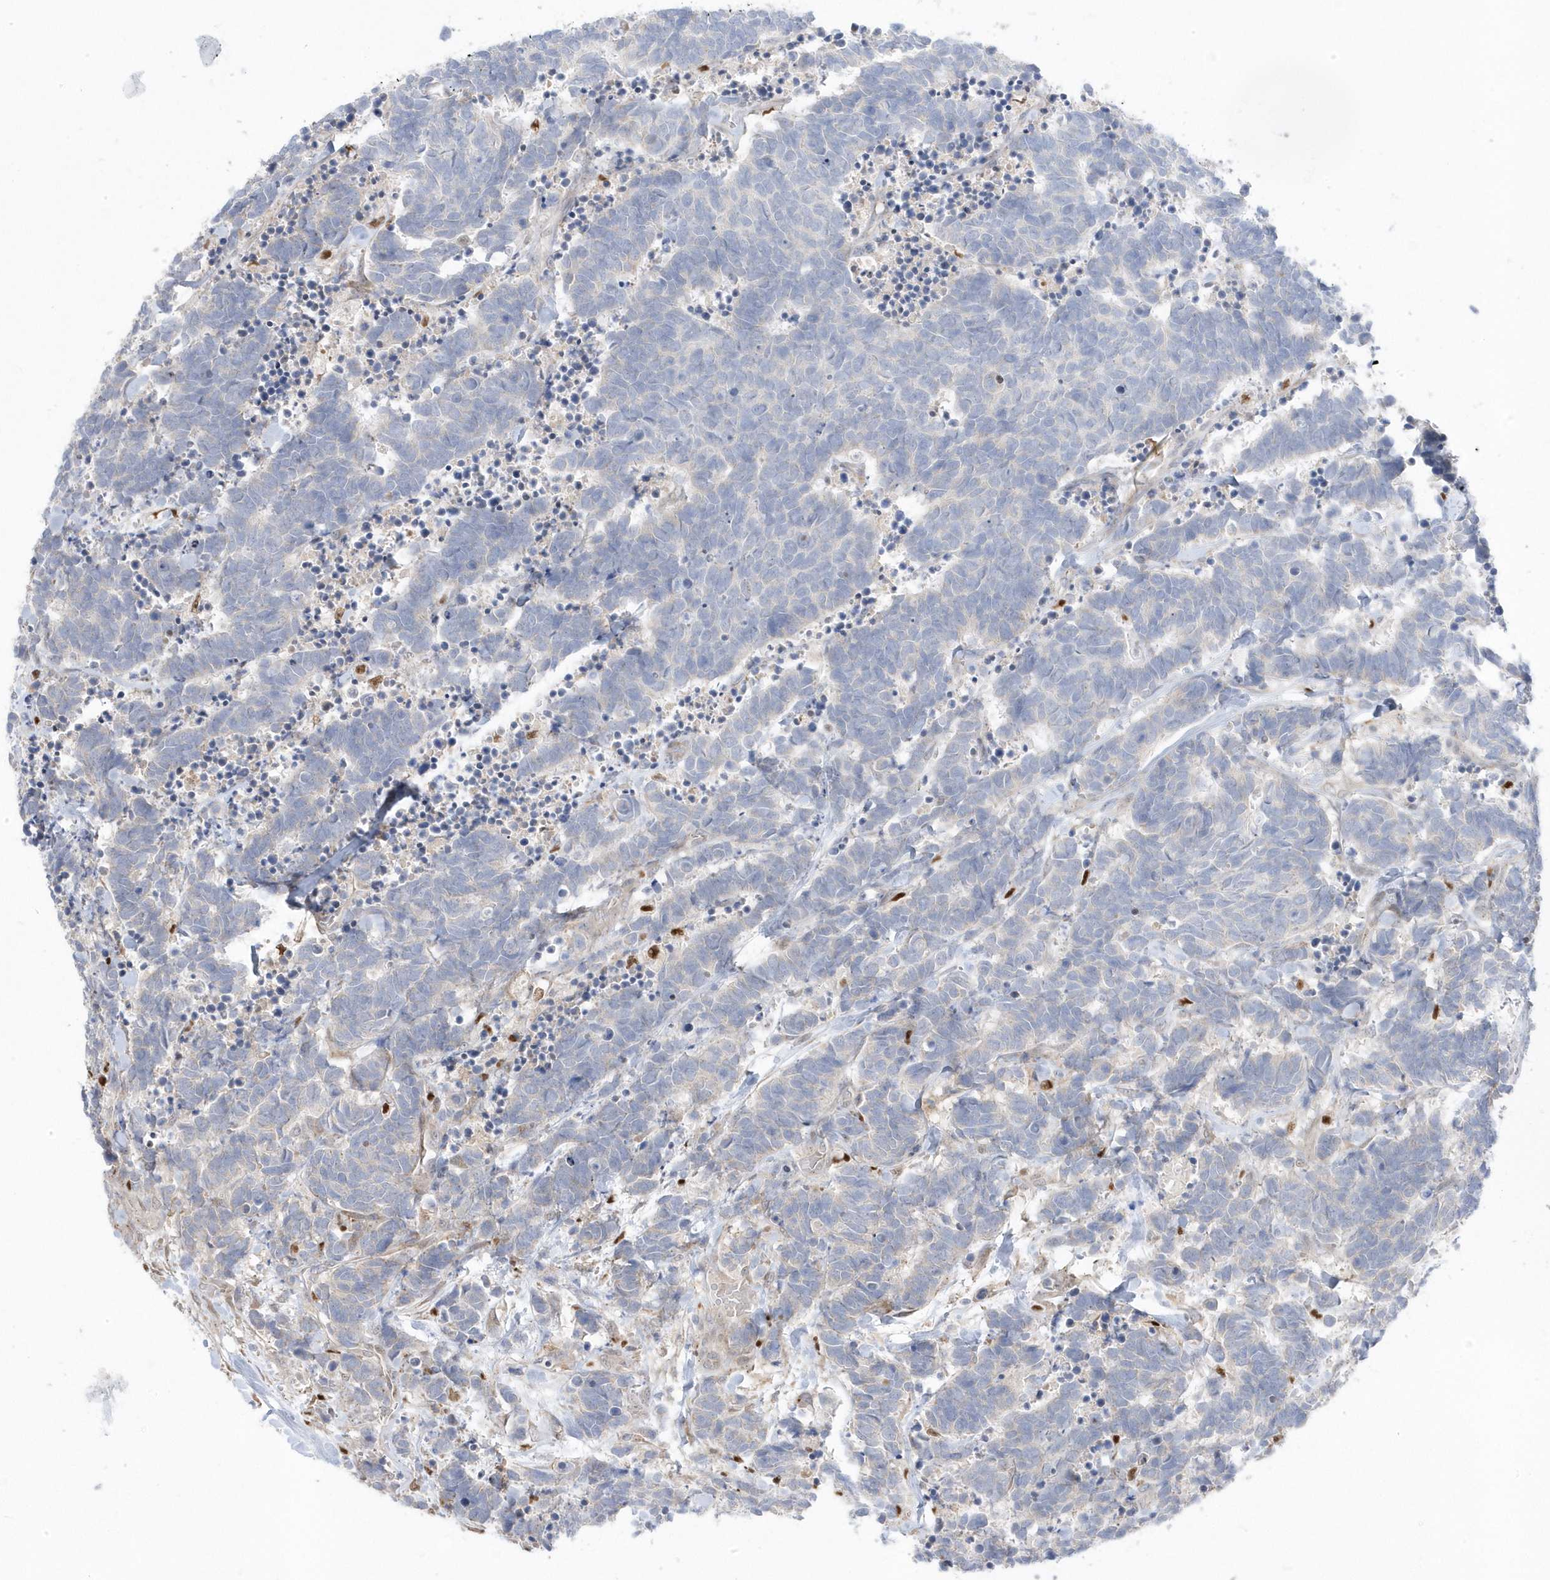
{"staining": {"intensity": "negative", "quantity": "none", "location": "none"}, "tissue": "carcinoid", "cell_type": "Tumor cells", "image_type": "cancer", "snomed": [{"axis": "morphology", "description": "Carcinoma, NOS"}, {"axis": "morphology", "description": "Carcinoid, malignant, NOS"}, {"axis": "topography", "description": "Urinary bladder"}], "caption": "IHC of human malignant carcinoid reveals no staining in tumor cells.", "gene": "GTPBP6", "patient": {"sex": "male", "age": 57}}